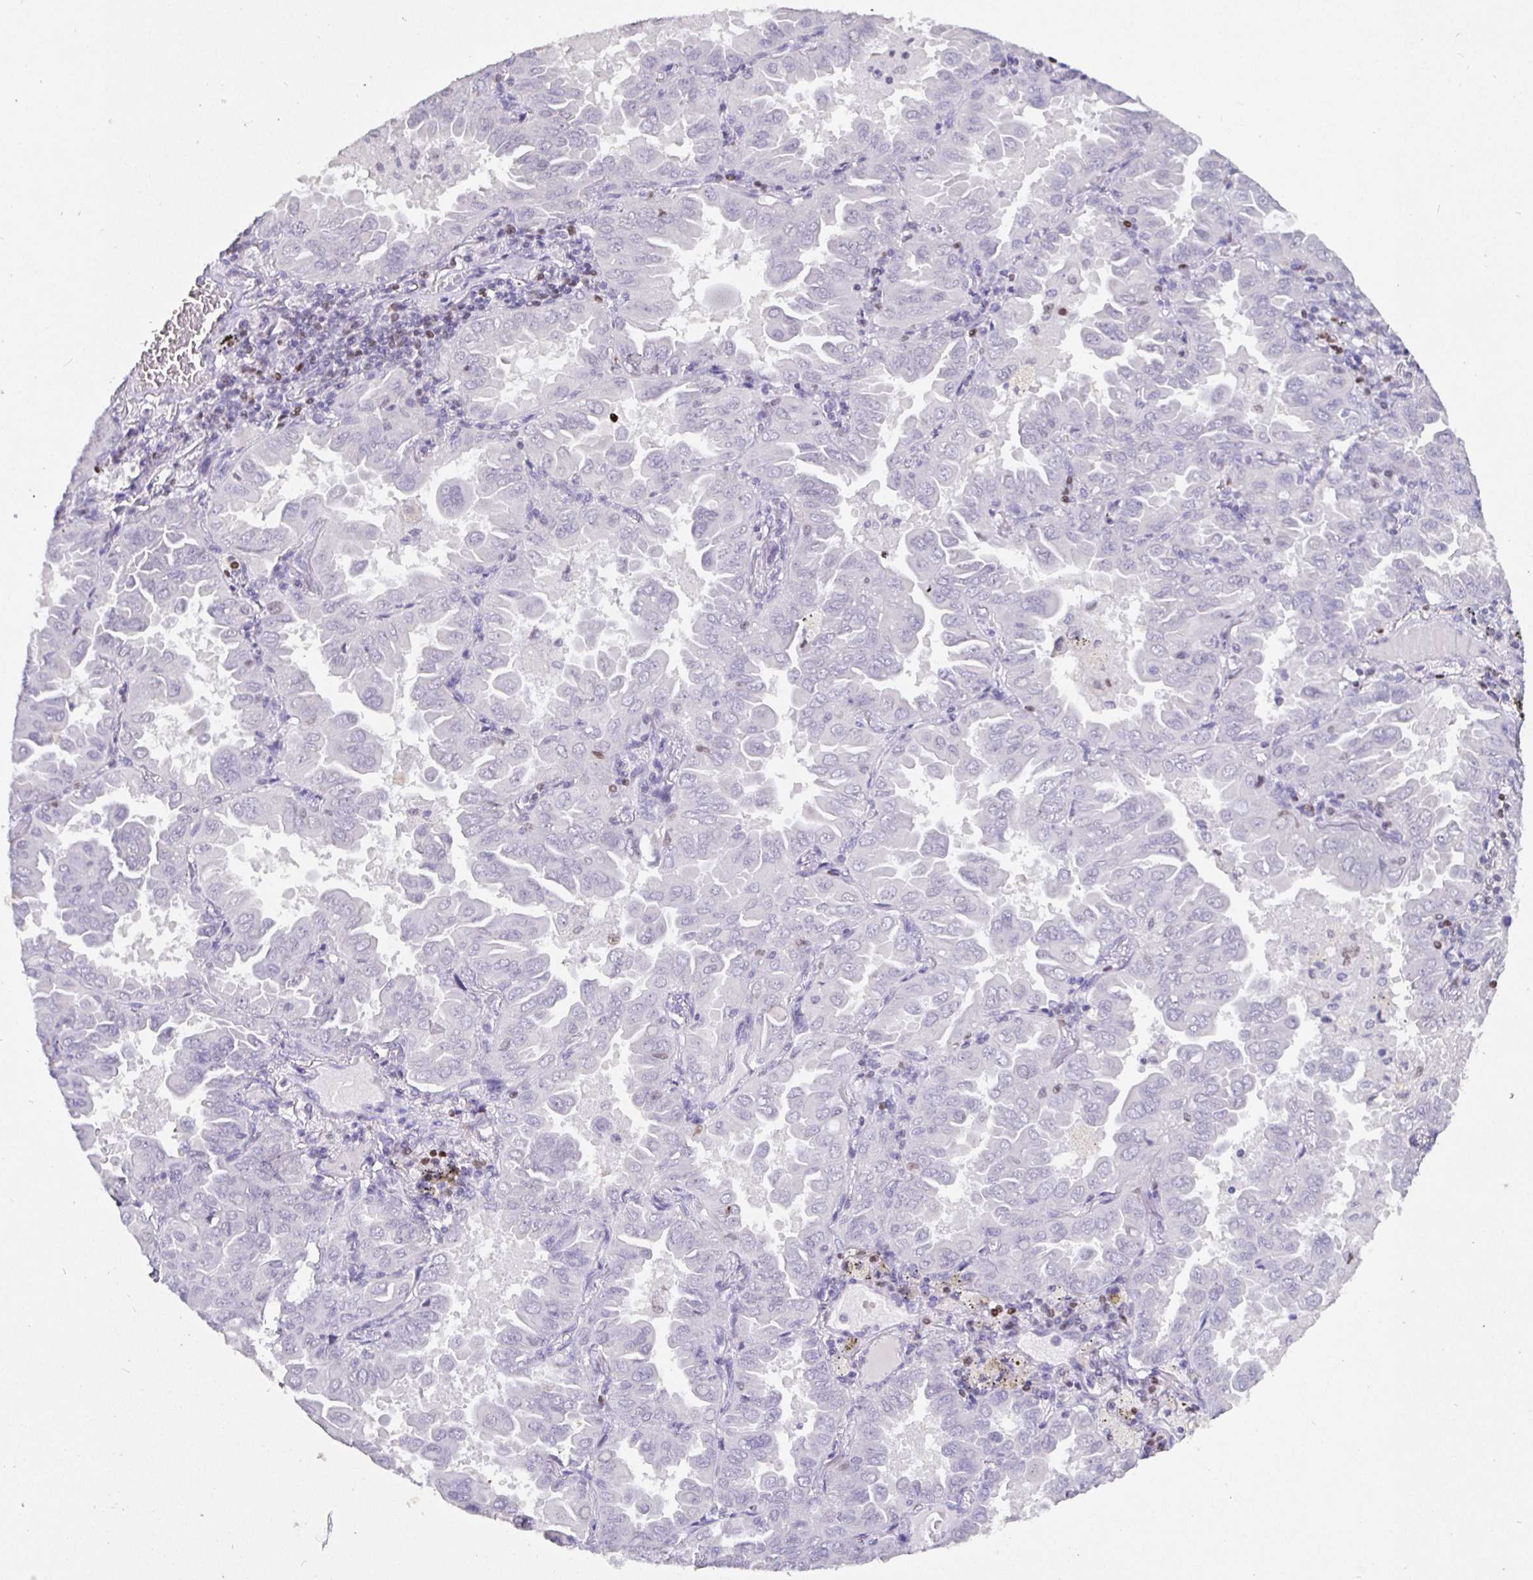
{"staining": {"intensity": "negative", "quantity": "none", "location": "none"}, "tissue": "lung cancer", "cell_type": "Tumor cells", "image_type": "cancer", "snomed": [{"axis": "morphology", "description": "Adenocarcinoma, NOS"}, {"axis": "topography", "description": "Lung"}], "caption": "Tumor cells show no significant expression in lung adenocarcinoma. (Stains: DAB immunohistochemistry (IHC) with hematoxylin counter stain, Microscopy: brightfield microscopy at high magnification).", "gene": "SATB1", "patient": {"sex": "male", "age": 64}}